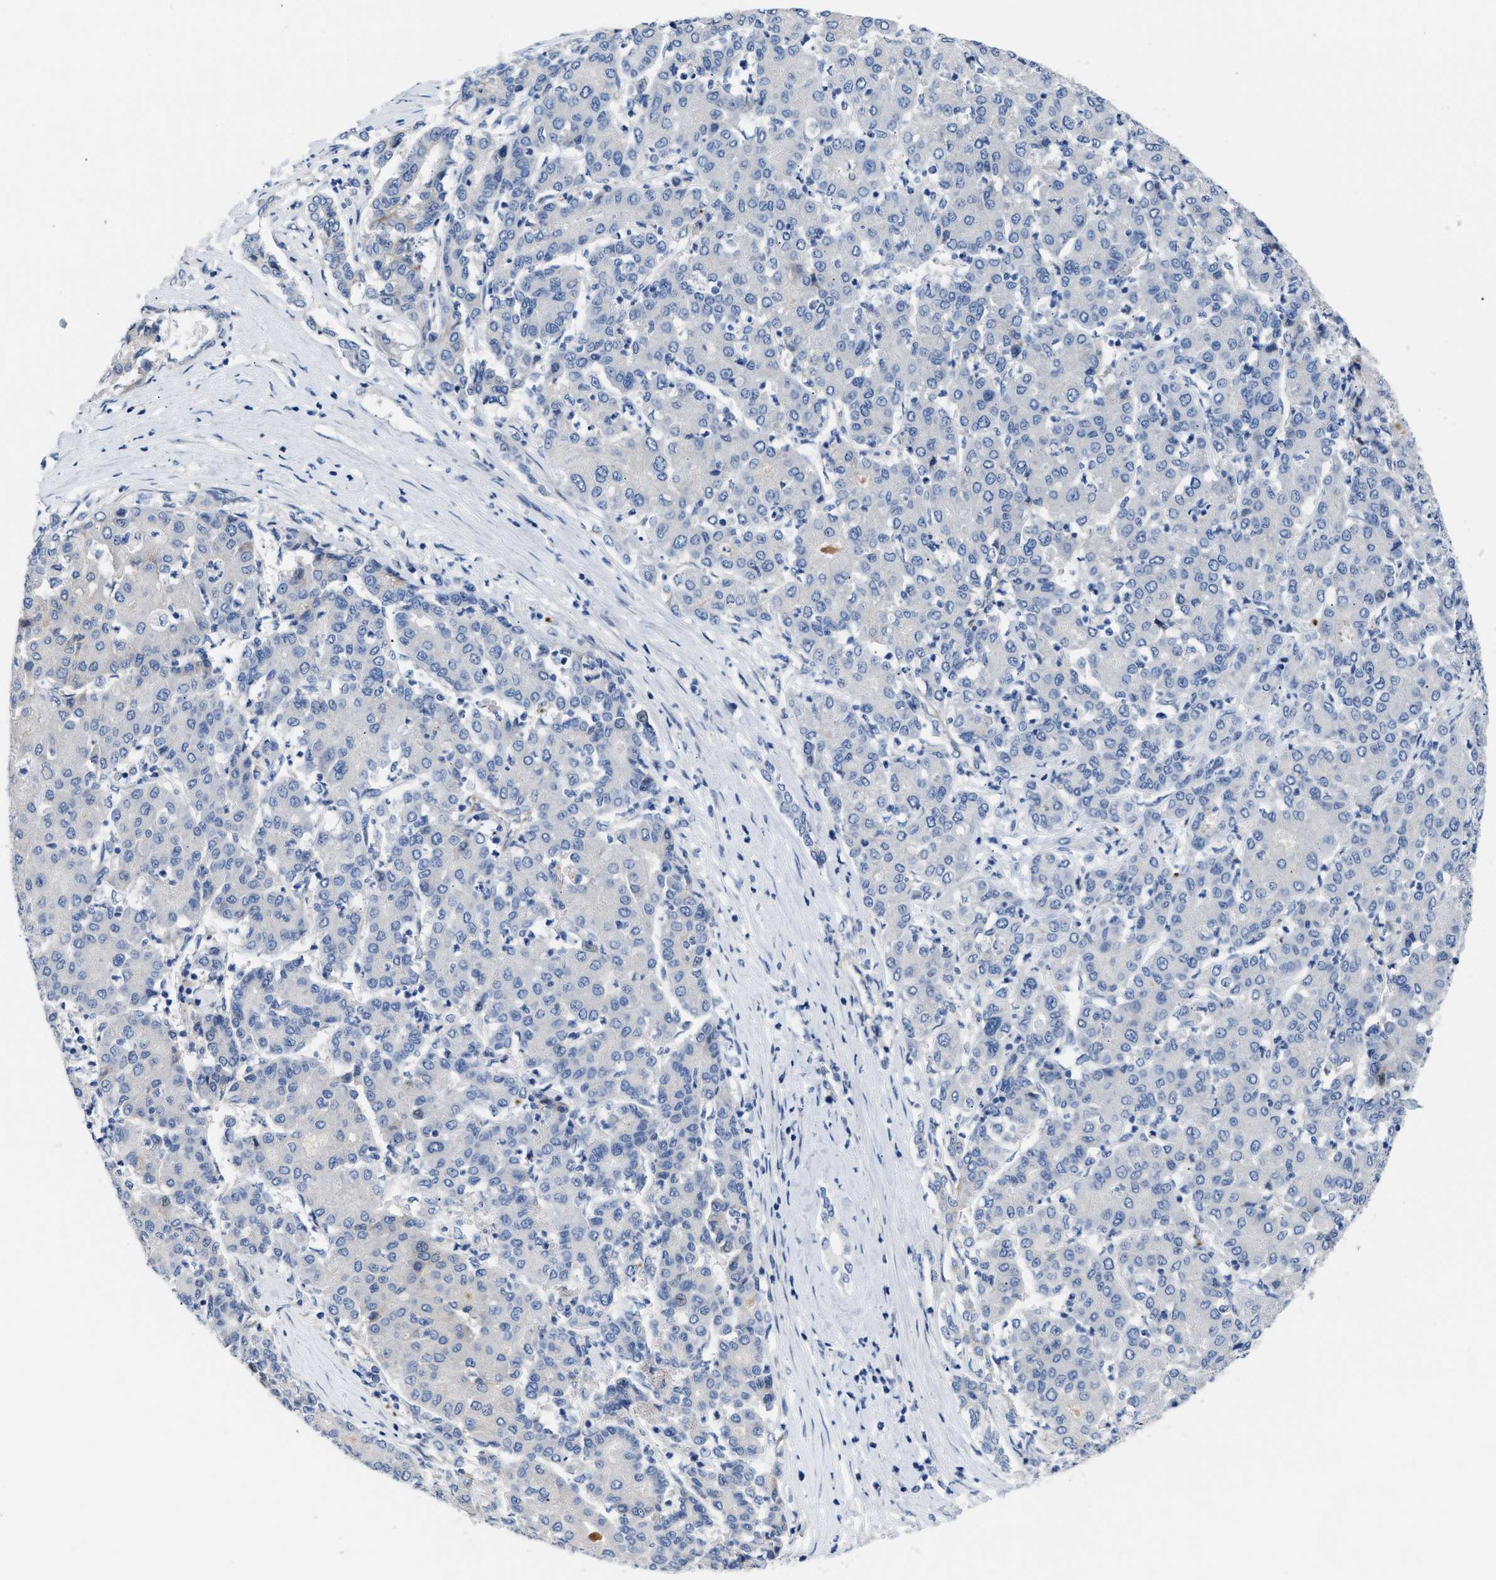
{"staining": {"intensity": "negative", "quantity": "none", "location": "none"}, "tissue": "liver cancer", "cell_type": "Tumor cells", "image_type": "cancer", "snomed": [{"axis": "morphology", "description": "Carcinoma, Hepatocellular, NOS"}, {"axis": "topography", "description": "Liver"}], "caption": "The image exhibits no staining of tumor cells in liver cancer.", "gene": "TFPI", "patient": {"sex": "male", "age": 65}}